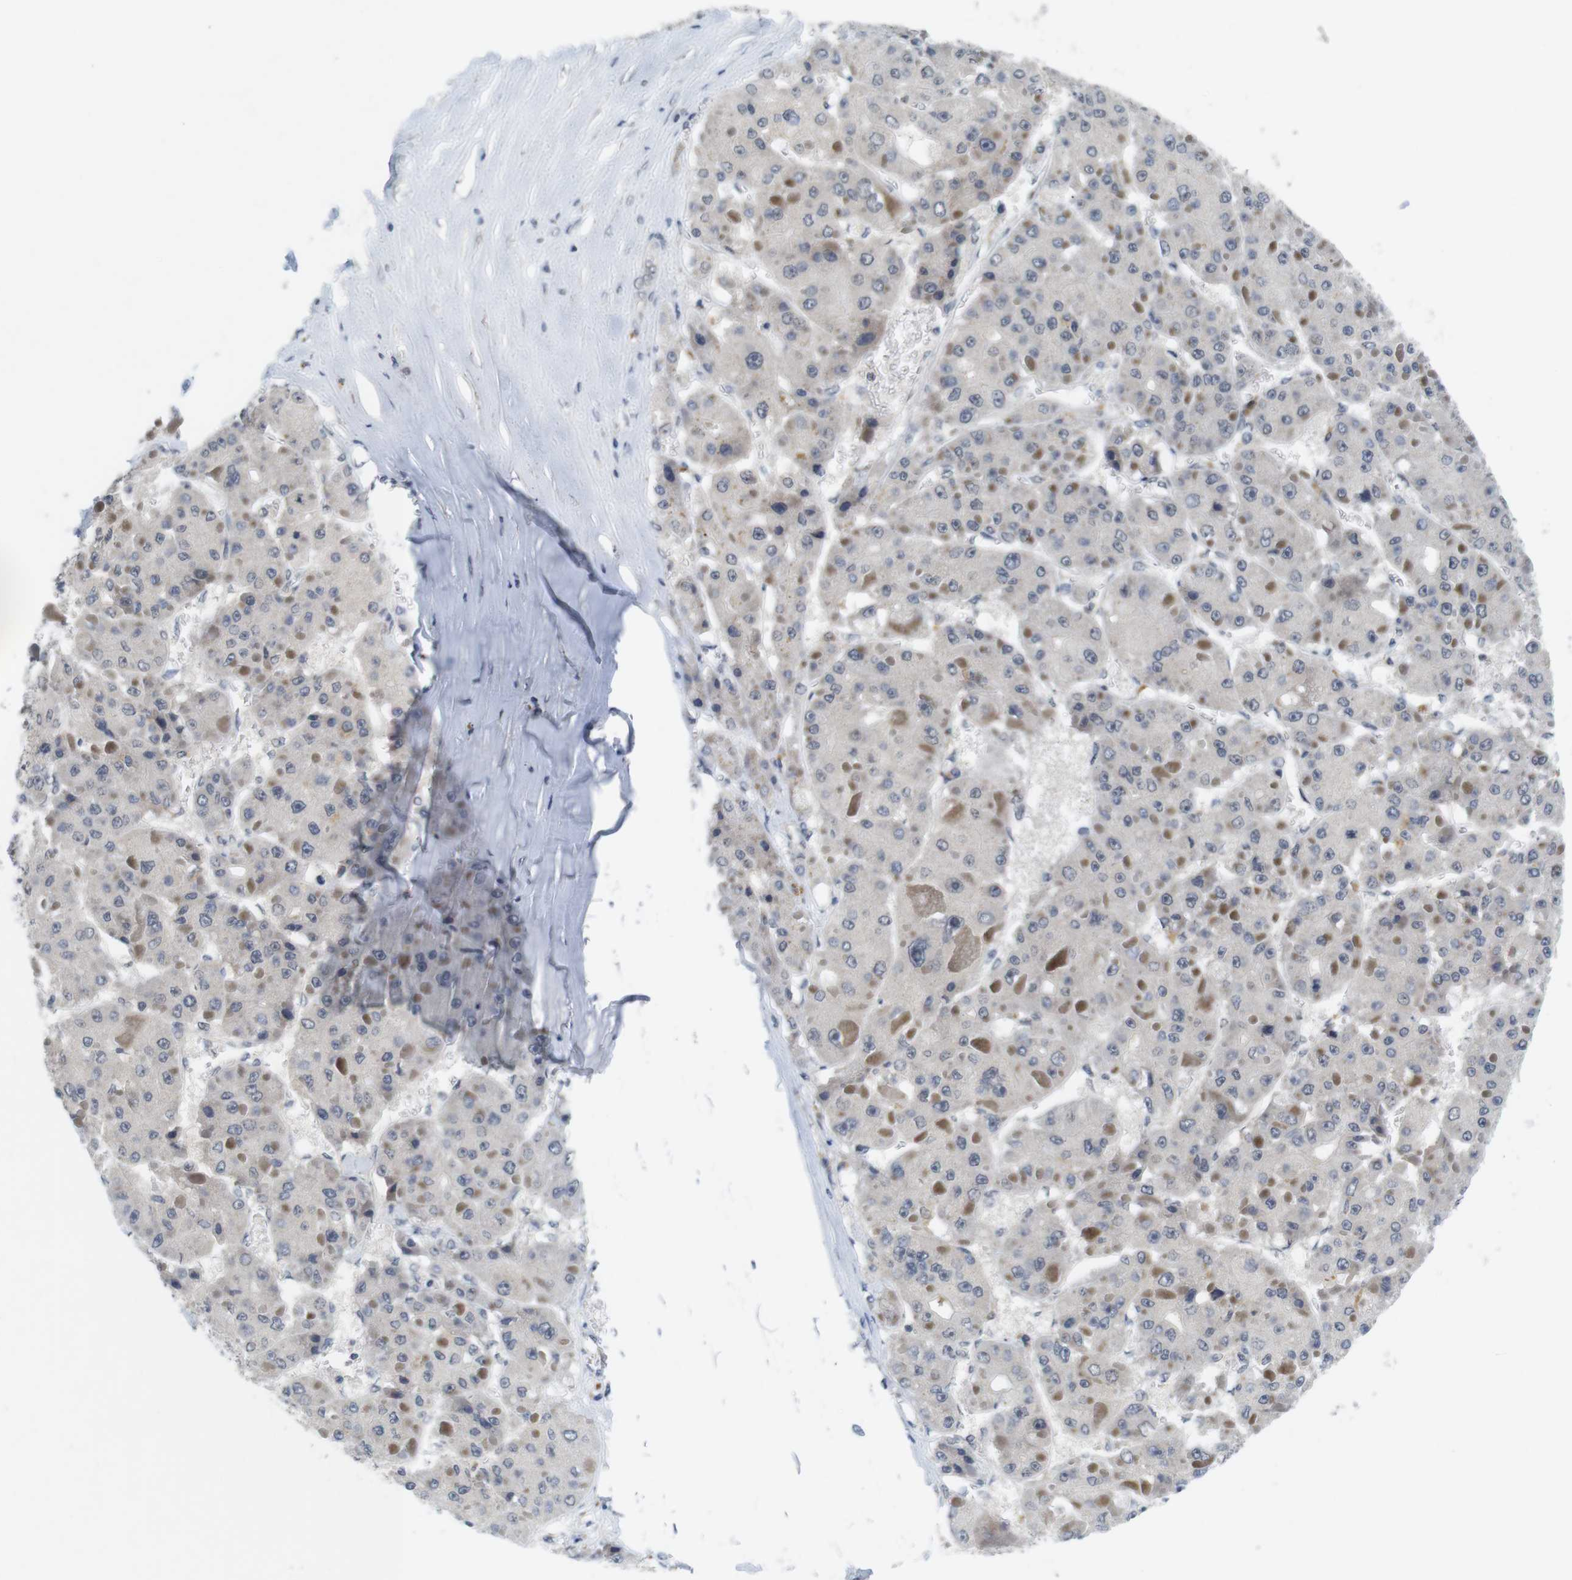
{"staining": {"intensity": "negative", "quantity": "none", "location": "none"}, "tissue": "liver cancer", "cell_type": "Tumor cells", "image_type": "cancer", "snomed": [{"axis": "morphology", "description": "Carcinoma, Hepatocellular, NOS"}, {"axis": "topography", "description": "Liver"}], "caption": "The histopathology image displays no significant positivity in tumor cells of liver hepatocellular carcinoma.", "gene": "SKP2", "patient": {"sex": "female", "age": 73}}